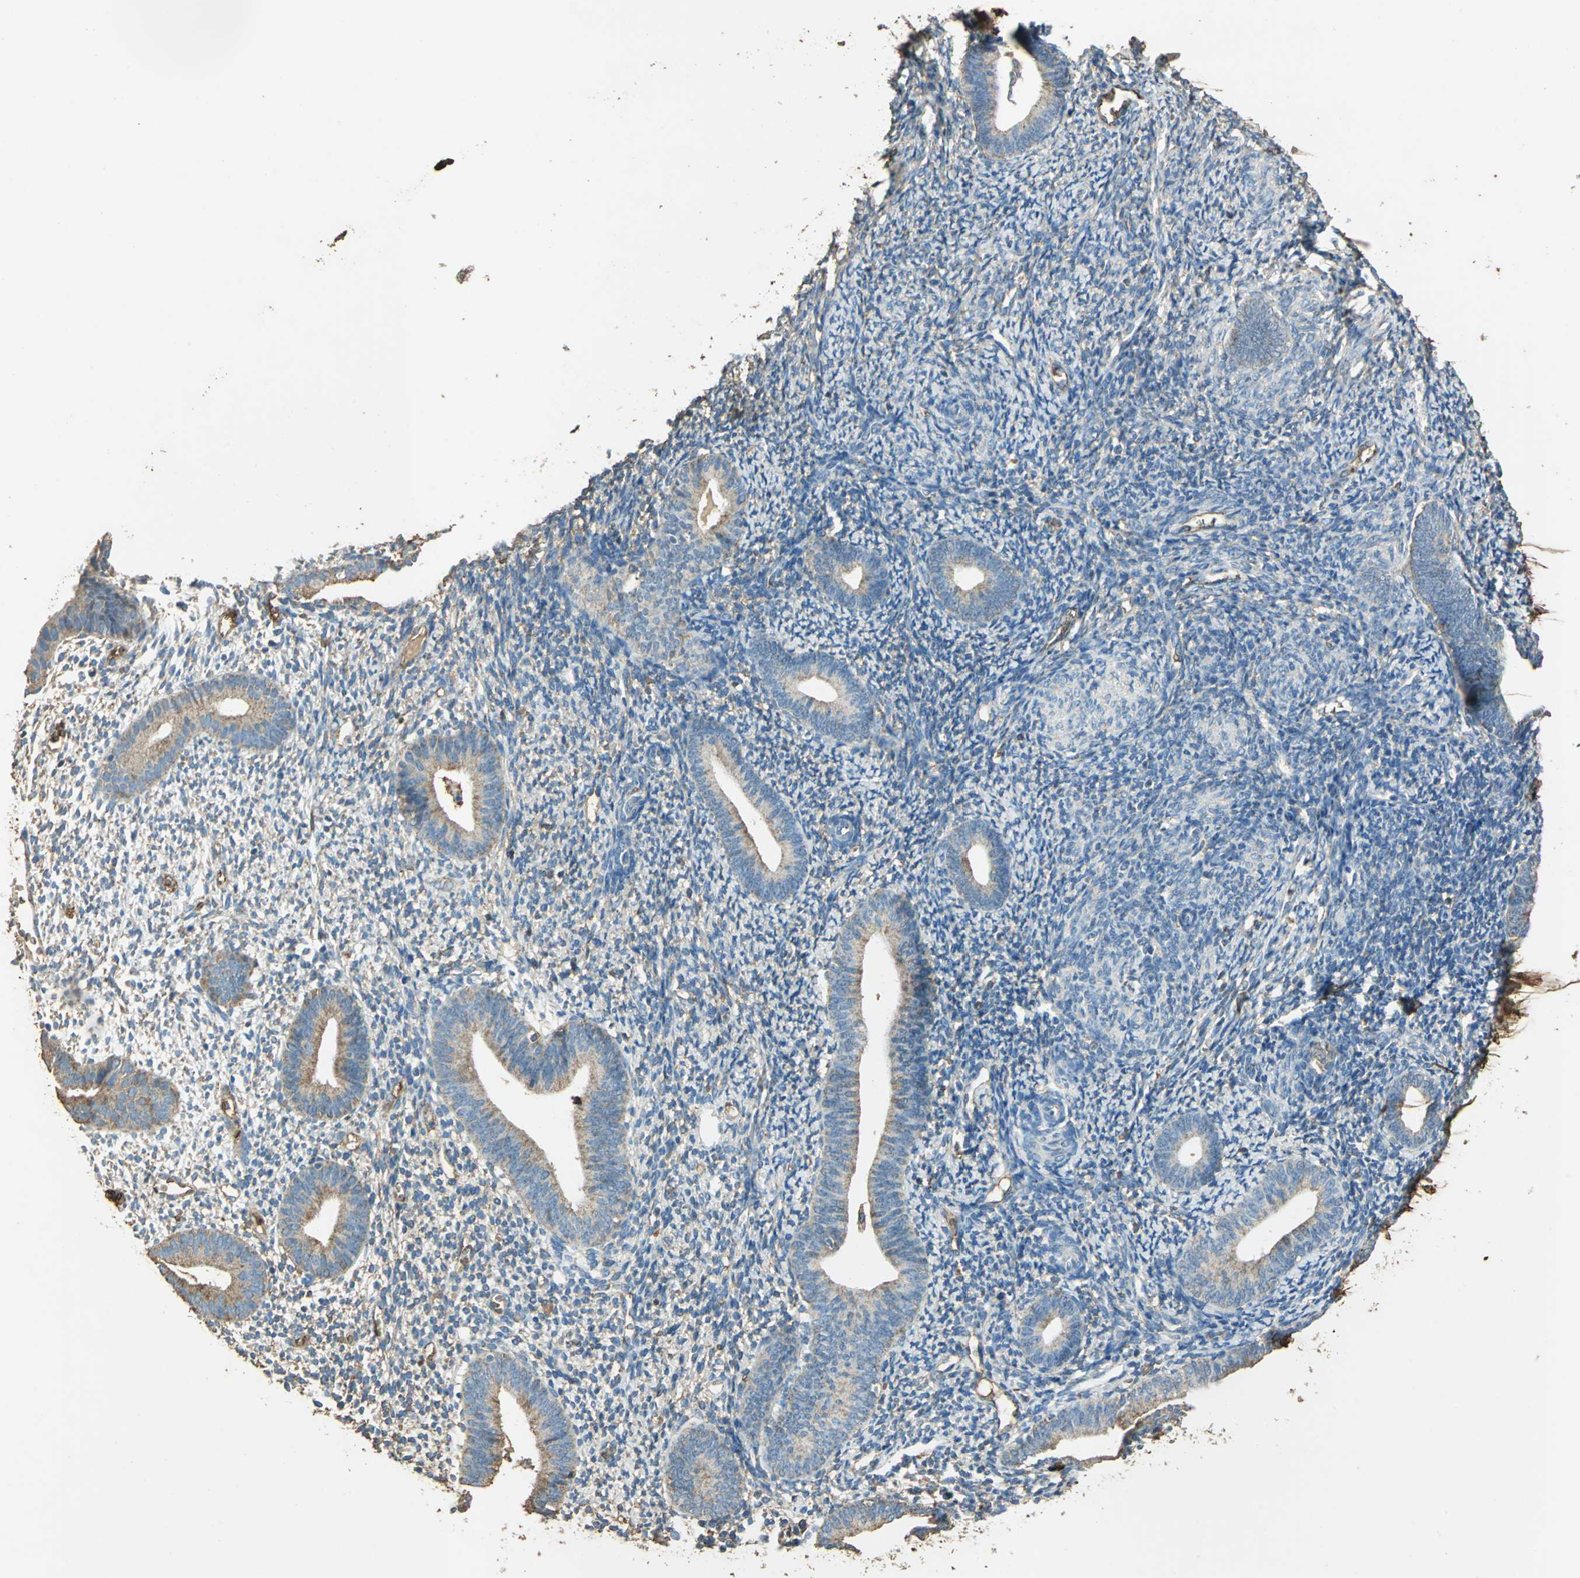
{"staining": {"intensity": "weak", "quantity": "25%-75%", "location": "cytoplasmic/membranous"}, "tissue": "endometrium", "cell_type": "Cells in endometrial stroma", "image_type": "normal", "snomed": [{"axis": "morphology", "description": "Normal tissue, NOS"}, {"axis": "topography", "description": "Smooth muscle"}, {"axis": "topography", "description": "Endometrium"}], "caption": "A brown stain highlights weak cytoplasmic/membranous positivity of a protein in cells in endometrial stroma of benign endometrium.", "gene": "TRAPPC2", "patient": {"sex": "female", "age": 57}}